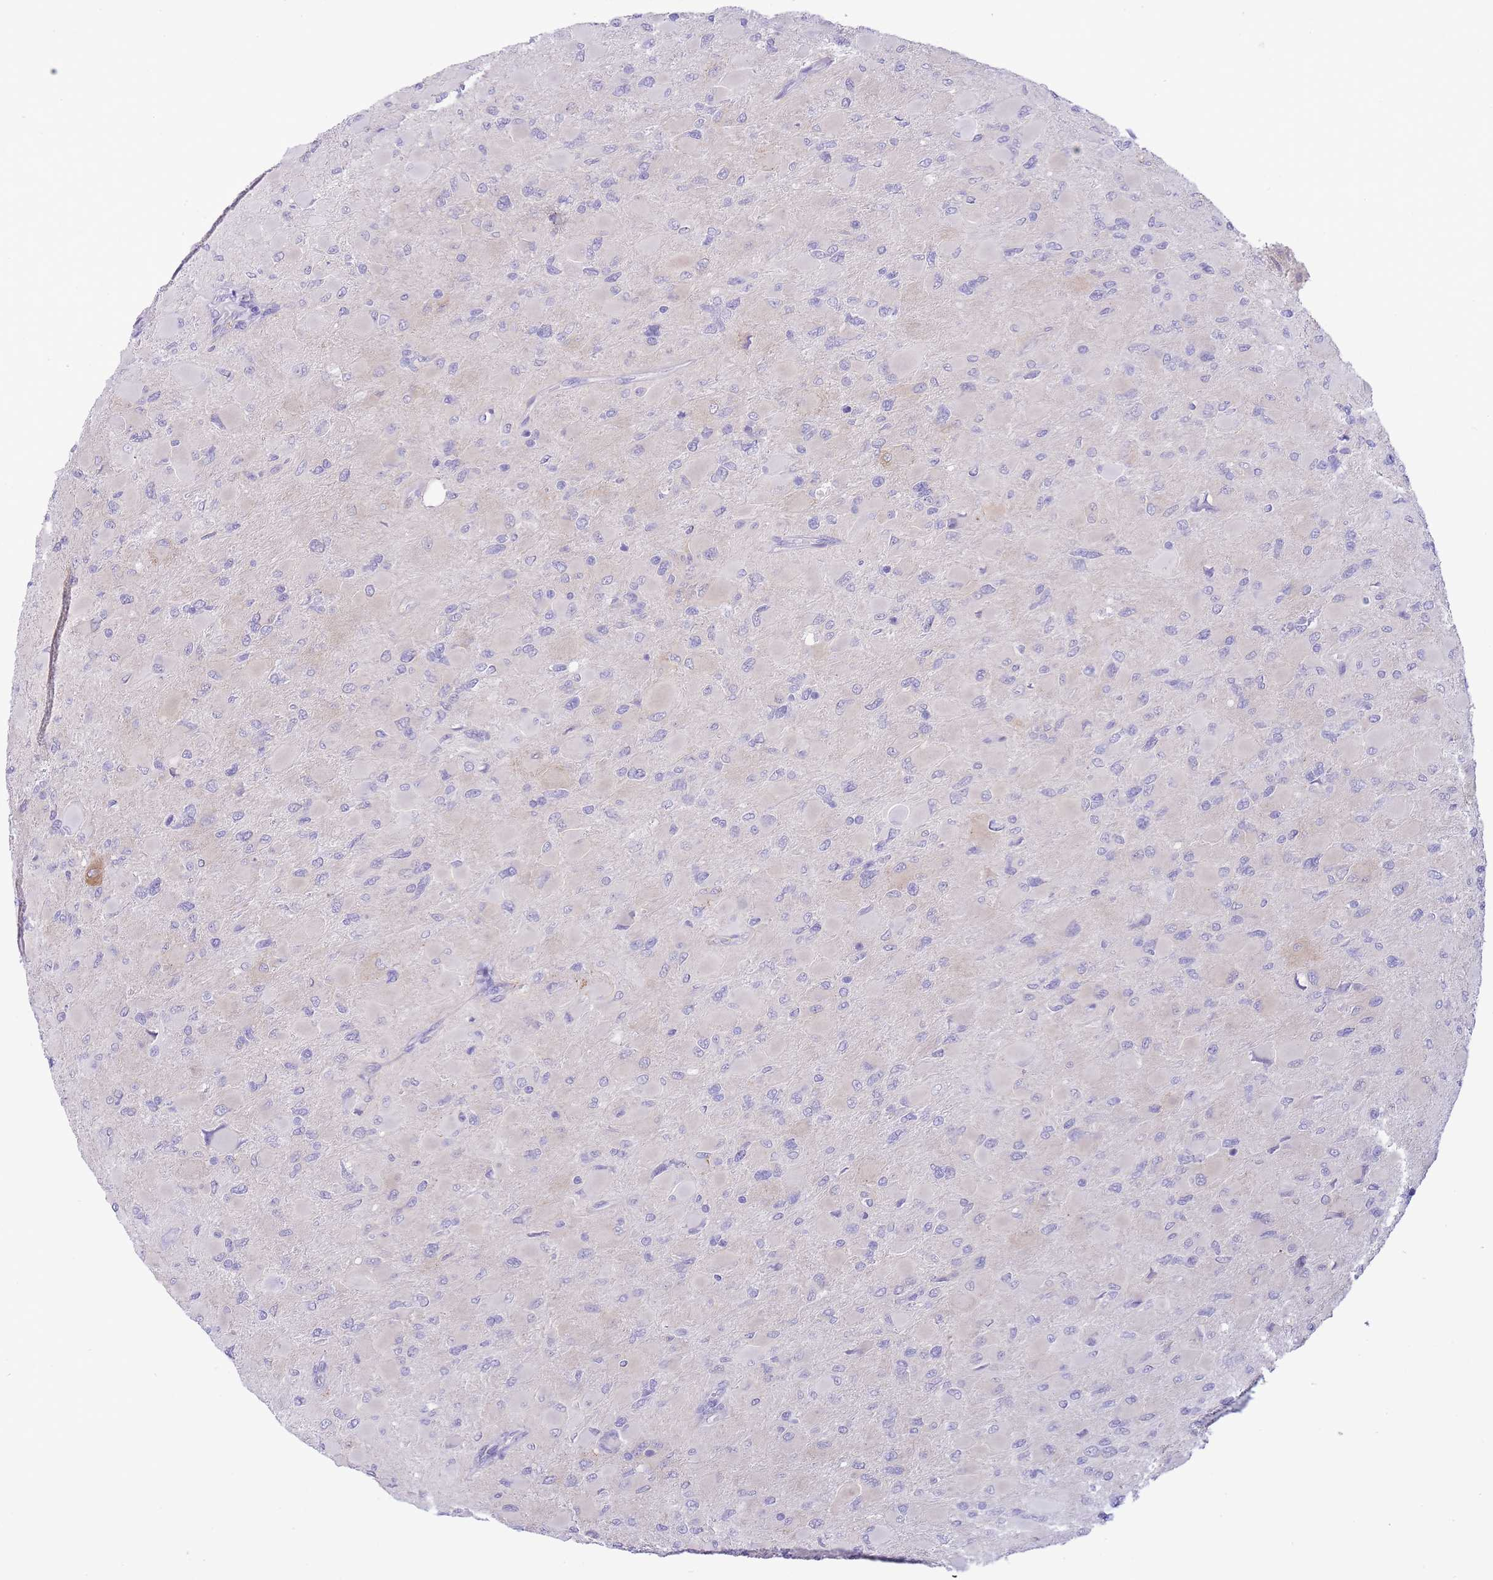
{"staining": {"intensity": "negative", "quantity": "none", "location": "none"}, "tissue": "glioma", "cell_type": "Tumor cells", "image_type": "cancer", "snomed": [{"axis": "morphology", "description": "Glioma, malignant, High grade"}, {"axis": "topography", "description": "Cerebral cortex"}], "caption": "Tumor cells show no significant protein staining in glioma. (Brightfield microscopy of DAB (3,3'-diaminobenzidine) IHC at high magnification).", "gene": "ASAP3", "patient": {"sex": "female", "age": 36}}